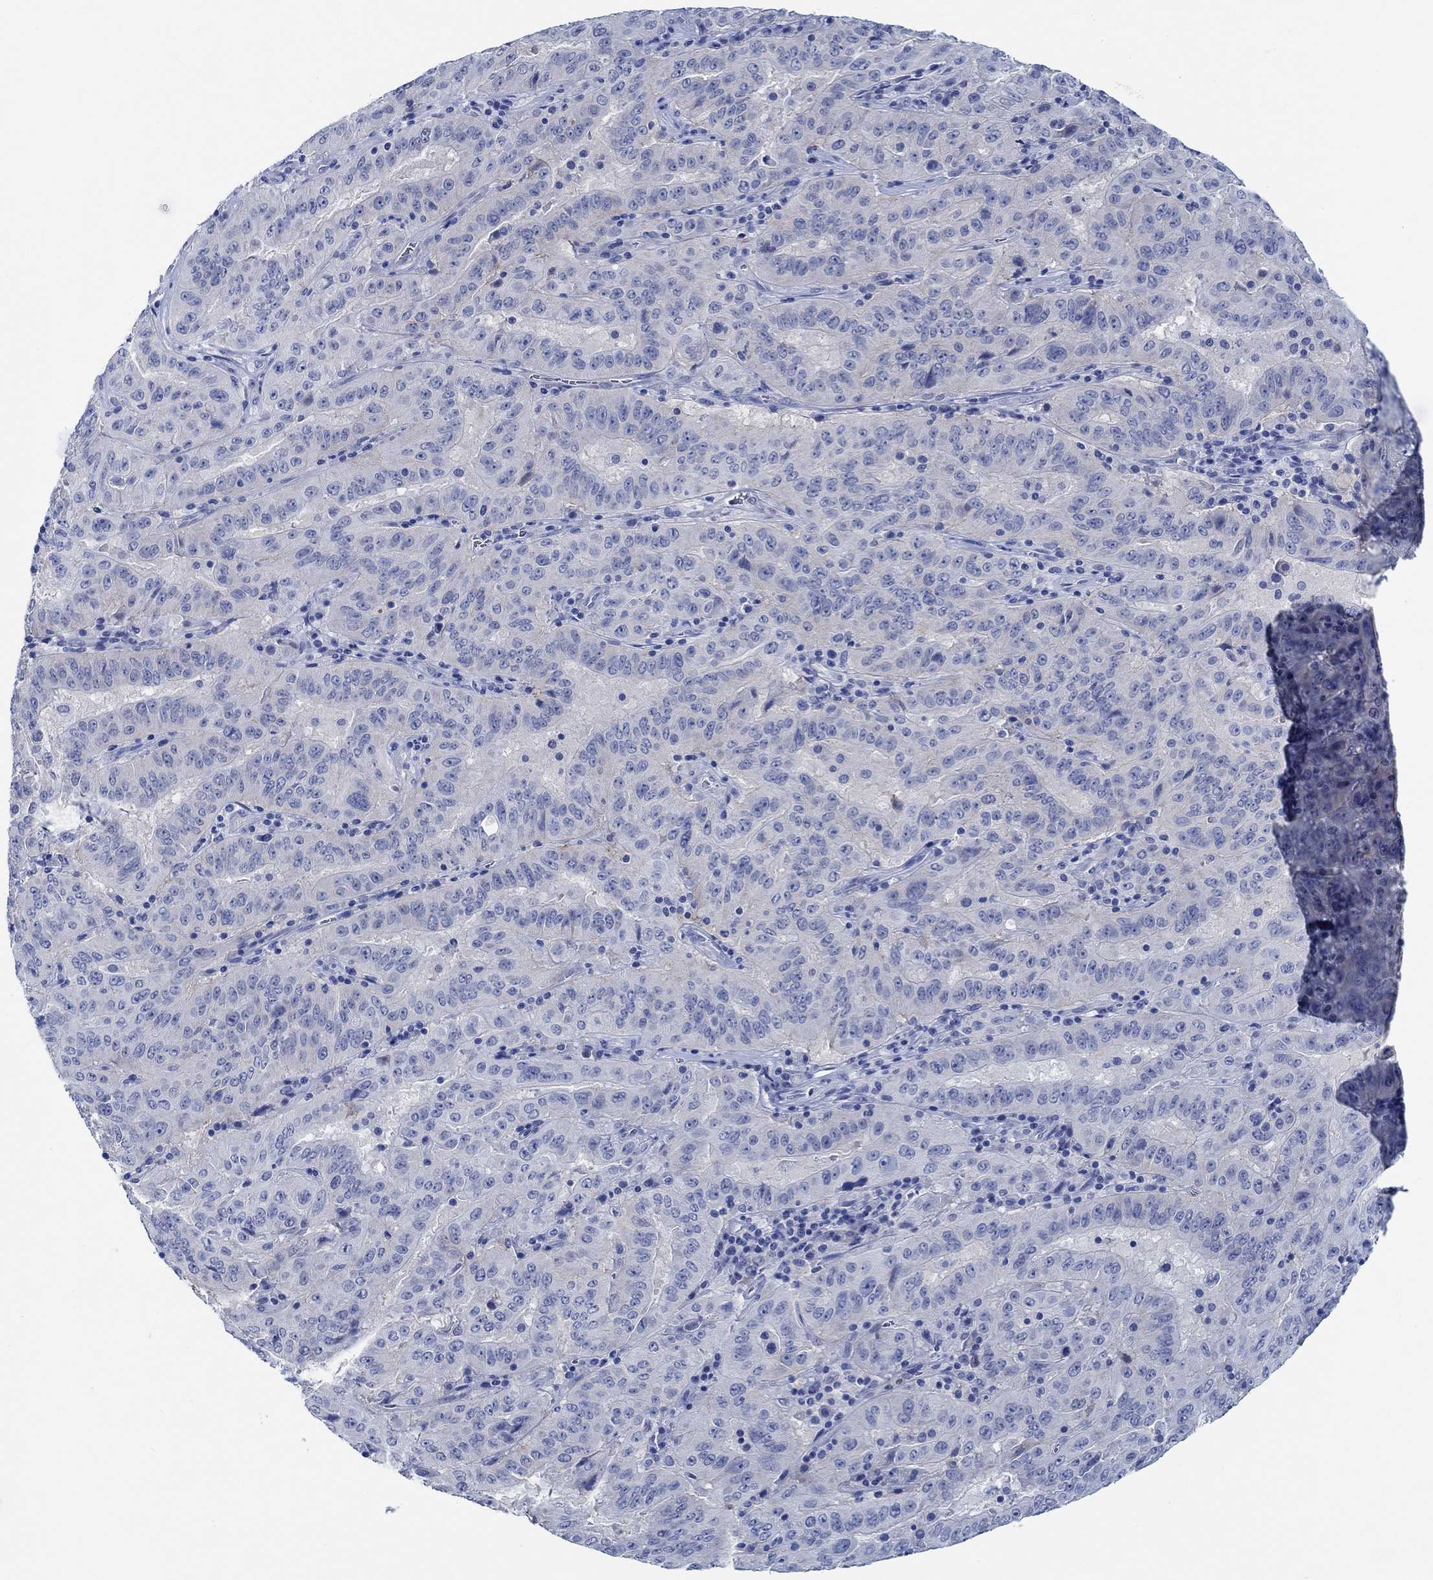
{"staining": {"intensity": "negative", "quantity": "none", "location": "none"}, "tissue": "pancreatic cancer", "cell_type": "Tumor cells", "image_type": "cancer", "snomed": [{"axis": "morphology", "description": "Adenocarcinoma, NOS"}, {"axis": "topography", "description": "Pancreas"}], "caption": "There is no significant positivity in tumor cells of pancreatic cancer.", "gene": "ZNF671", "patient": {"sex": "male", "age": 63}}